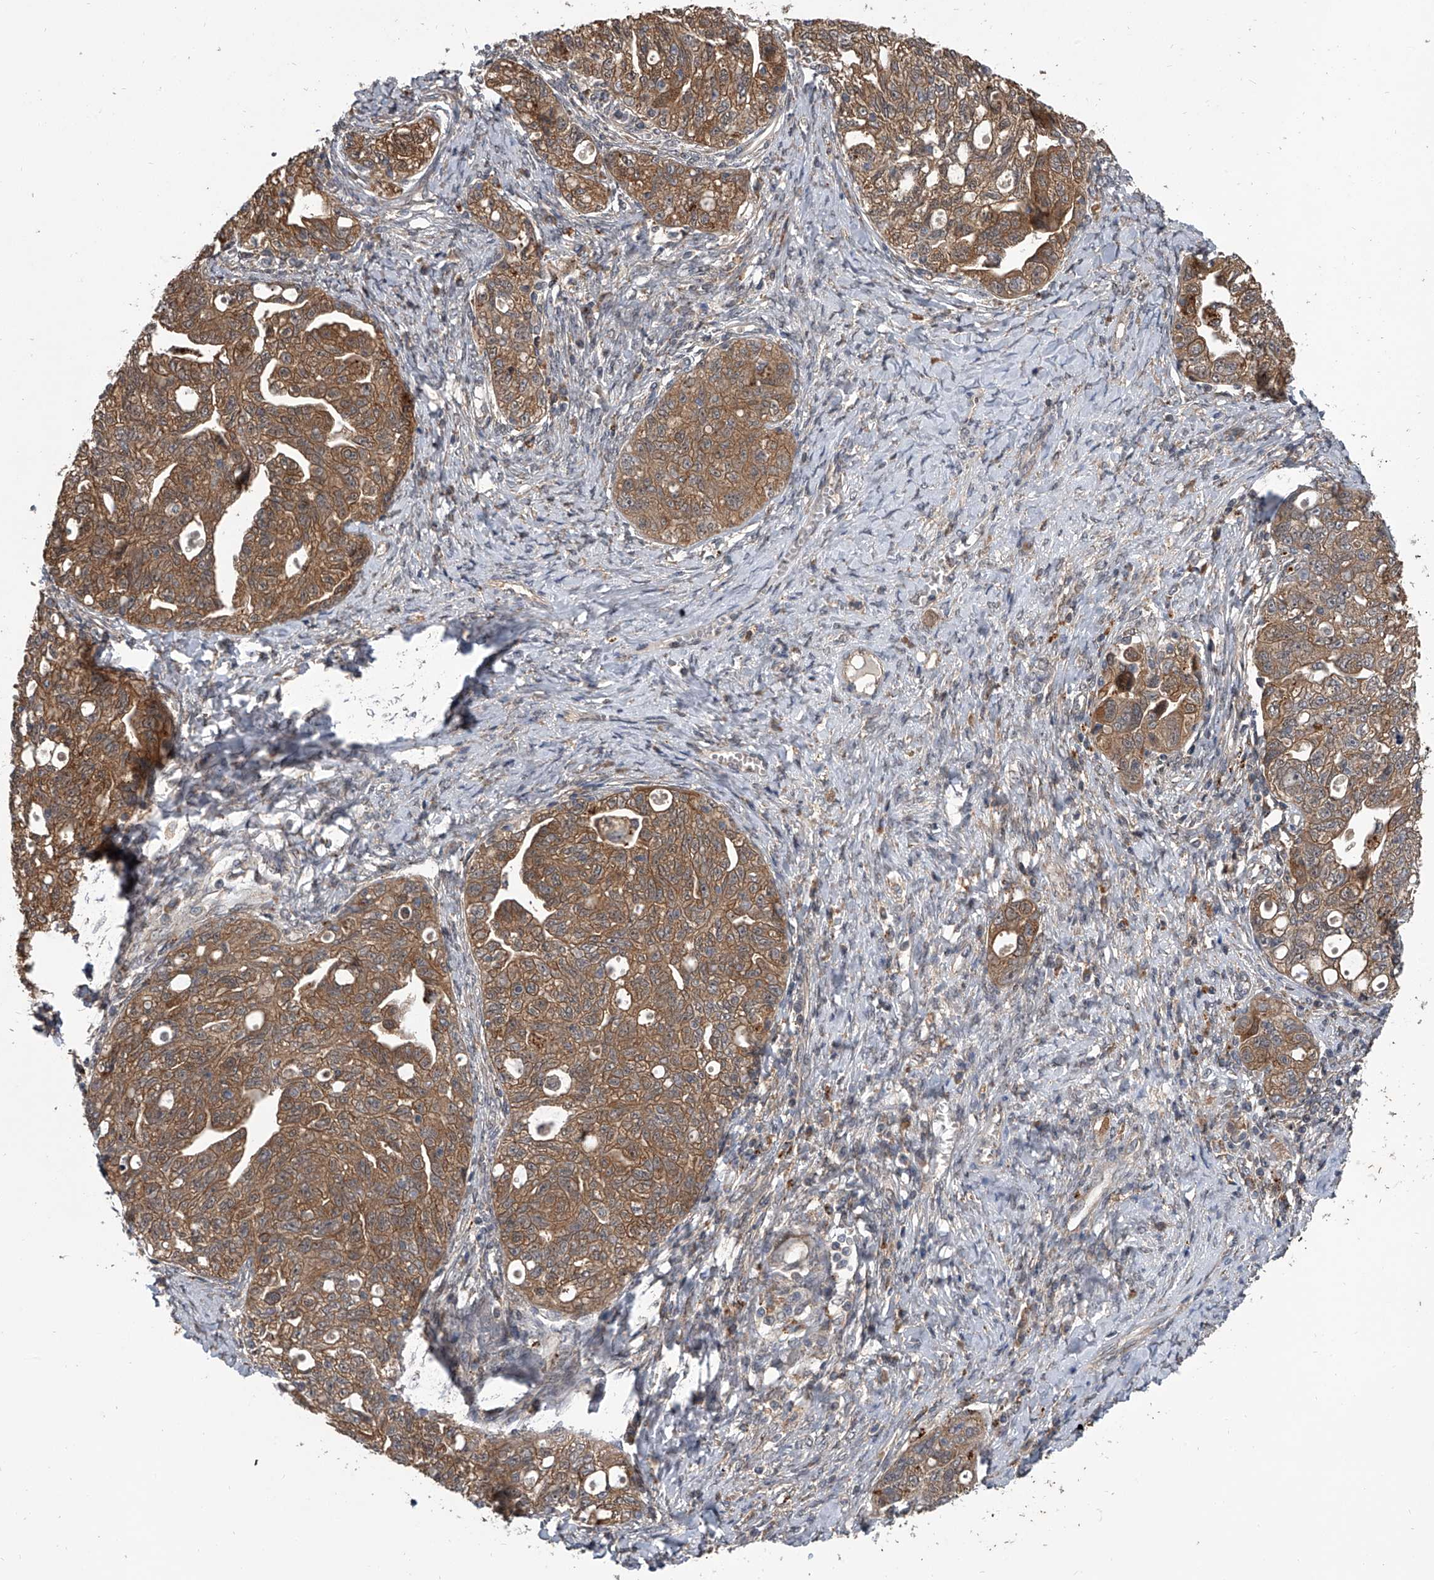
{"staining": {"intensity": "moderate", "quantity": ">75%", "location": "cytoplasmic/membranous"}, "tissue": "ovarian cancer", "cell_type": "Tumor cells", "image_type": "cancer", "snomed": [{"axis": "morphology", "description": "Carcinoma, NOS"}, {"axis": "morphology", "description": "Cystadenocarcinoma, serous, NOS"}, {"axis": "topography", "description": "Ovary"}], "caption": "Protein staining demonstrates moderate cytoplasmic/membranous expression in approximately >75% of tumor cells in serous cystadenocarcinoma (ovarian).", "gene": "GEMIN8", "patient": {"sex": "female", "age": 69}}